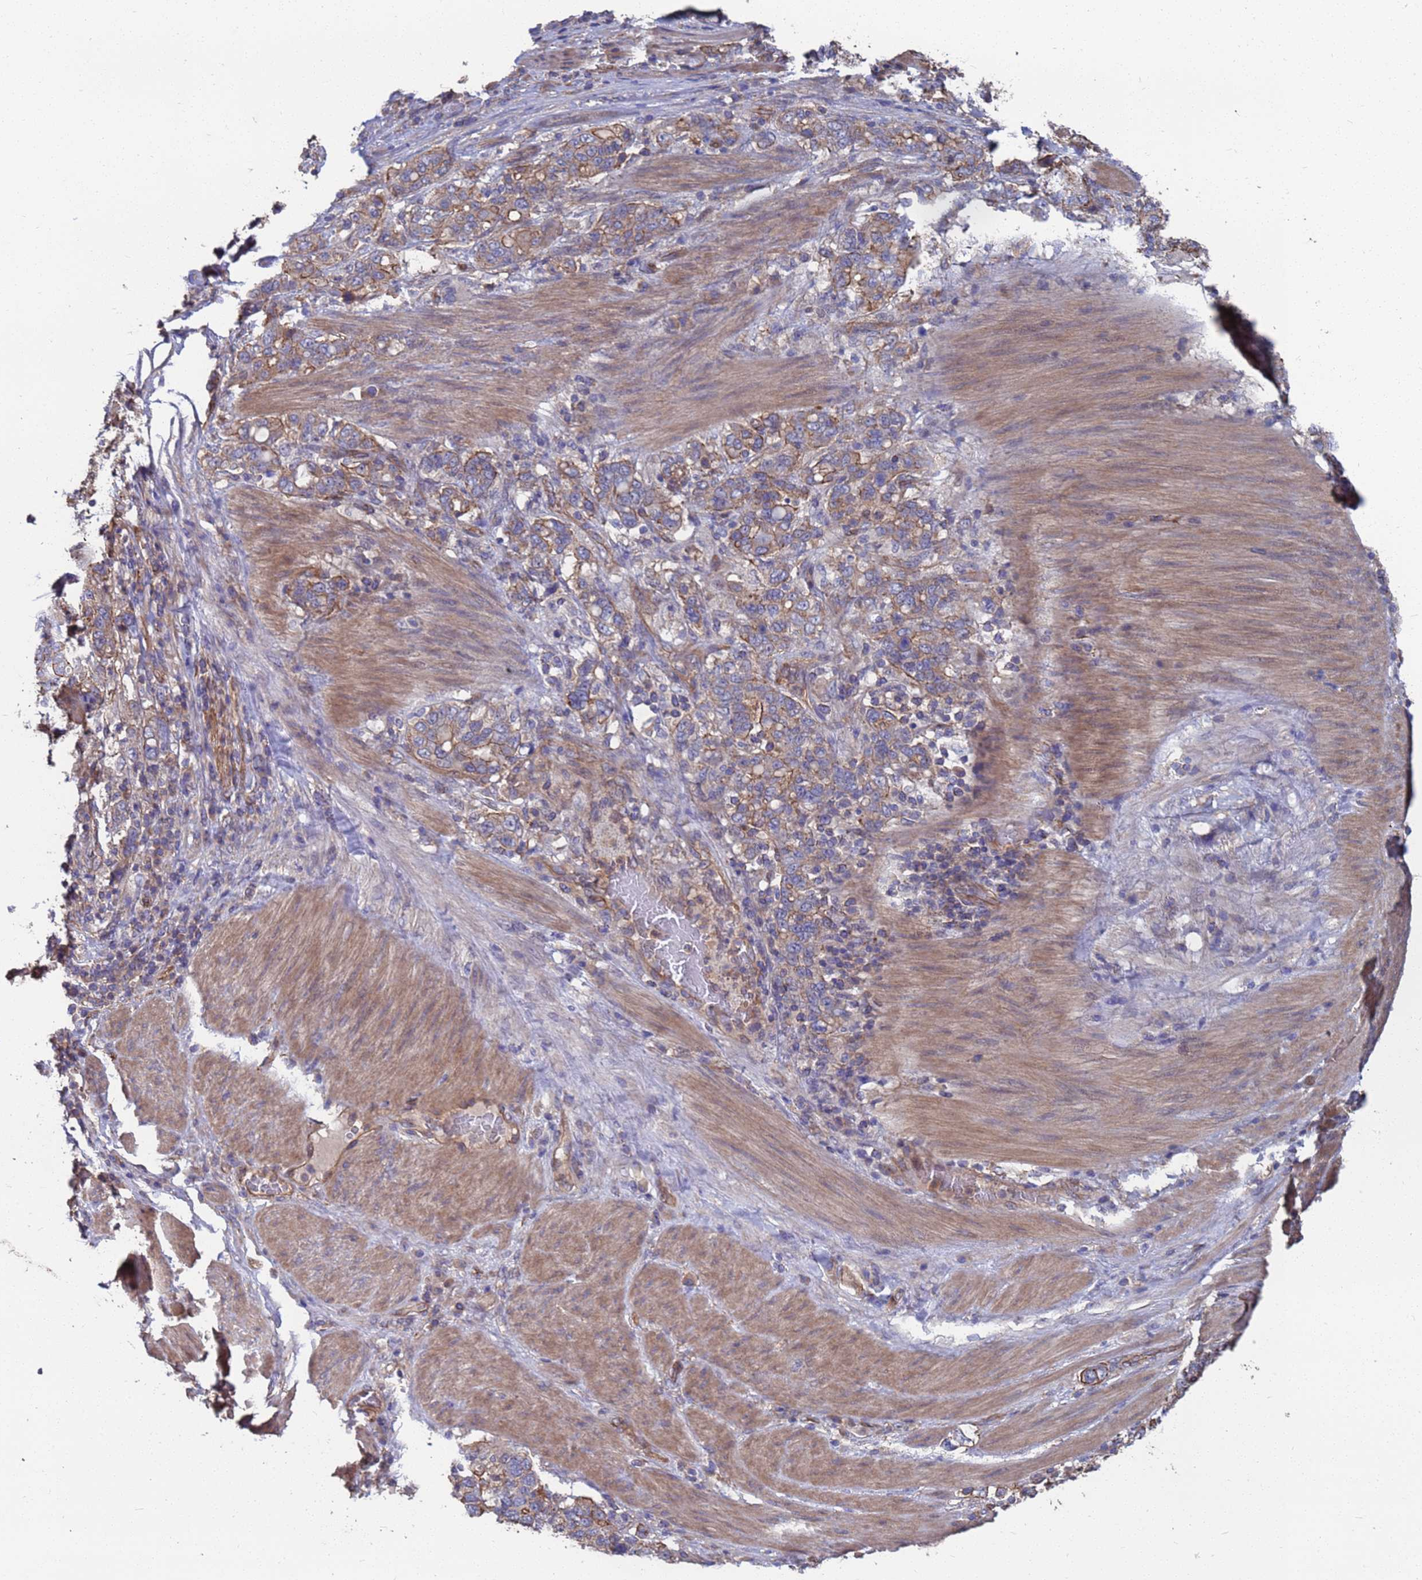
{"staining": {"intensity": "moderate", "quantity": "<25%", "location": "cytoplasmic/membranous"}, "tissue": "stomach cancer", "cell_type": "Tumor cells", "image_type": "cancer", "snomed": [{"axis": "morphology", "description": "Adenocarcinoma, NOS"}, {"axis": "topography", "description": "Stomach, upper"}, {"axis": "topography", "description": "Stomach"}], "caption": "Moderate cytoplasmic/membranous staining is present in about <25% of tumor cells in stomach cancer (adenocarcinoma).", "gene": "NDUFAF6", "patient": {"sex": "male", "age": 62}}